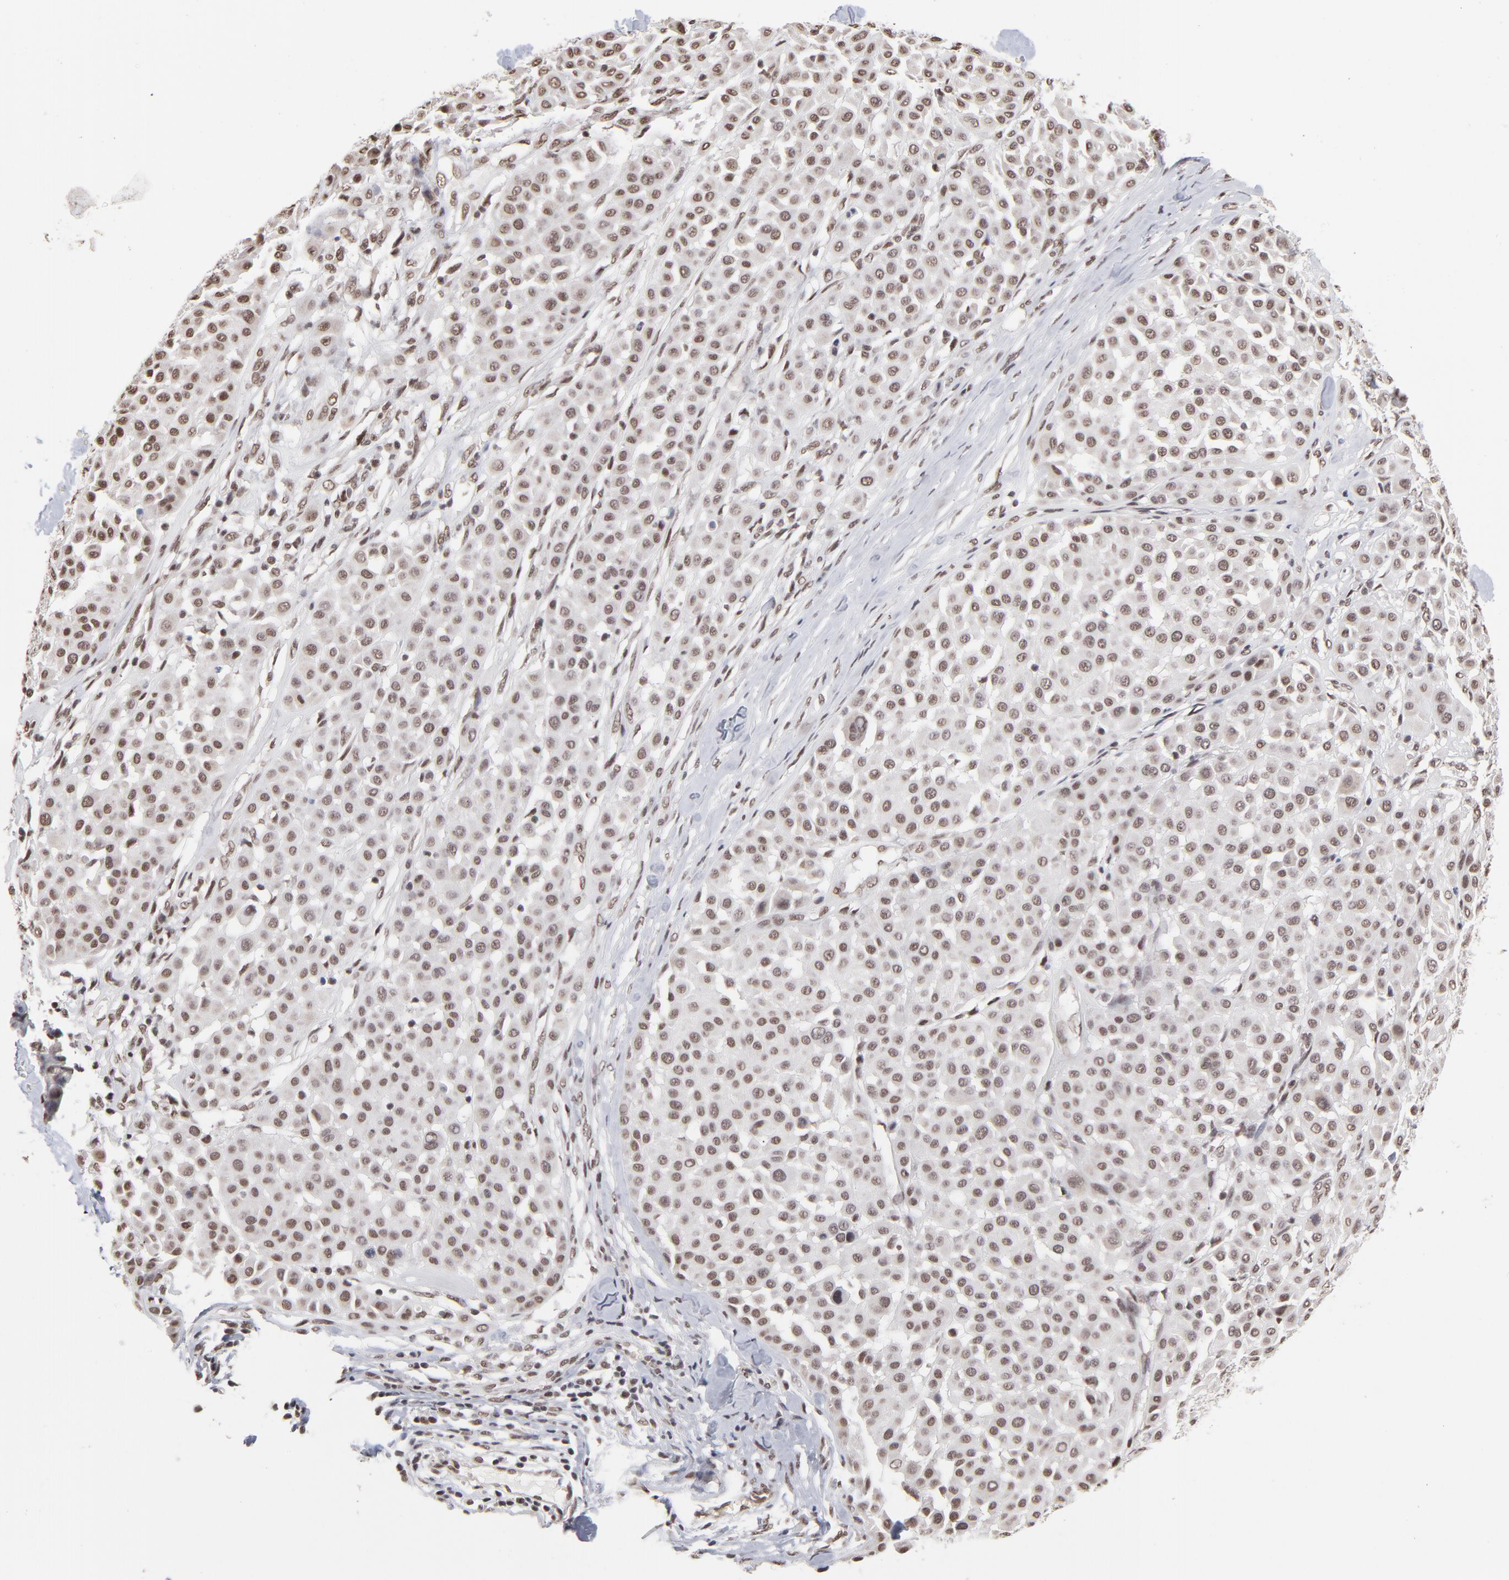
{"staining": {"intensity": "moderate", "quantity": ">75%", "location": "nuclear"}, "tissue": "melanoma", "cell_type": "Tumor cells", "image_type": "cancer", "snomed": [{"axis": "morphology", "description": "Malignant melanoma, Metastatic site"}, {"axis": "topography", "description": "Soft tissue"}], "caption": "Immunohistochemical staining of human melanoma demonstrates medium levels of moderate nuclear expression in approximately >75% of tumor cells.", "gene": "ZNF3", "patient": {"sex": "male", "age": 41}}